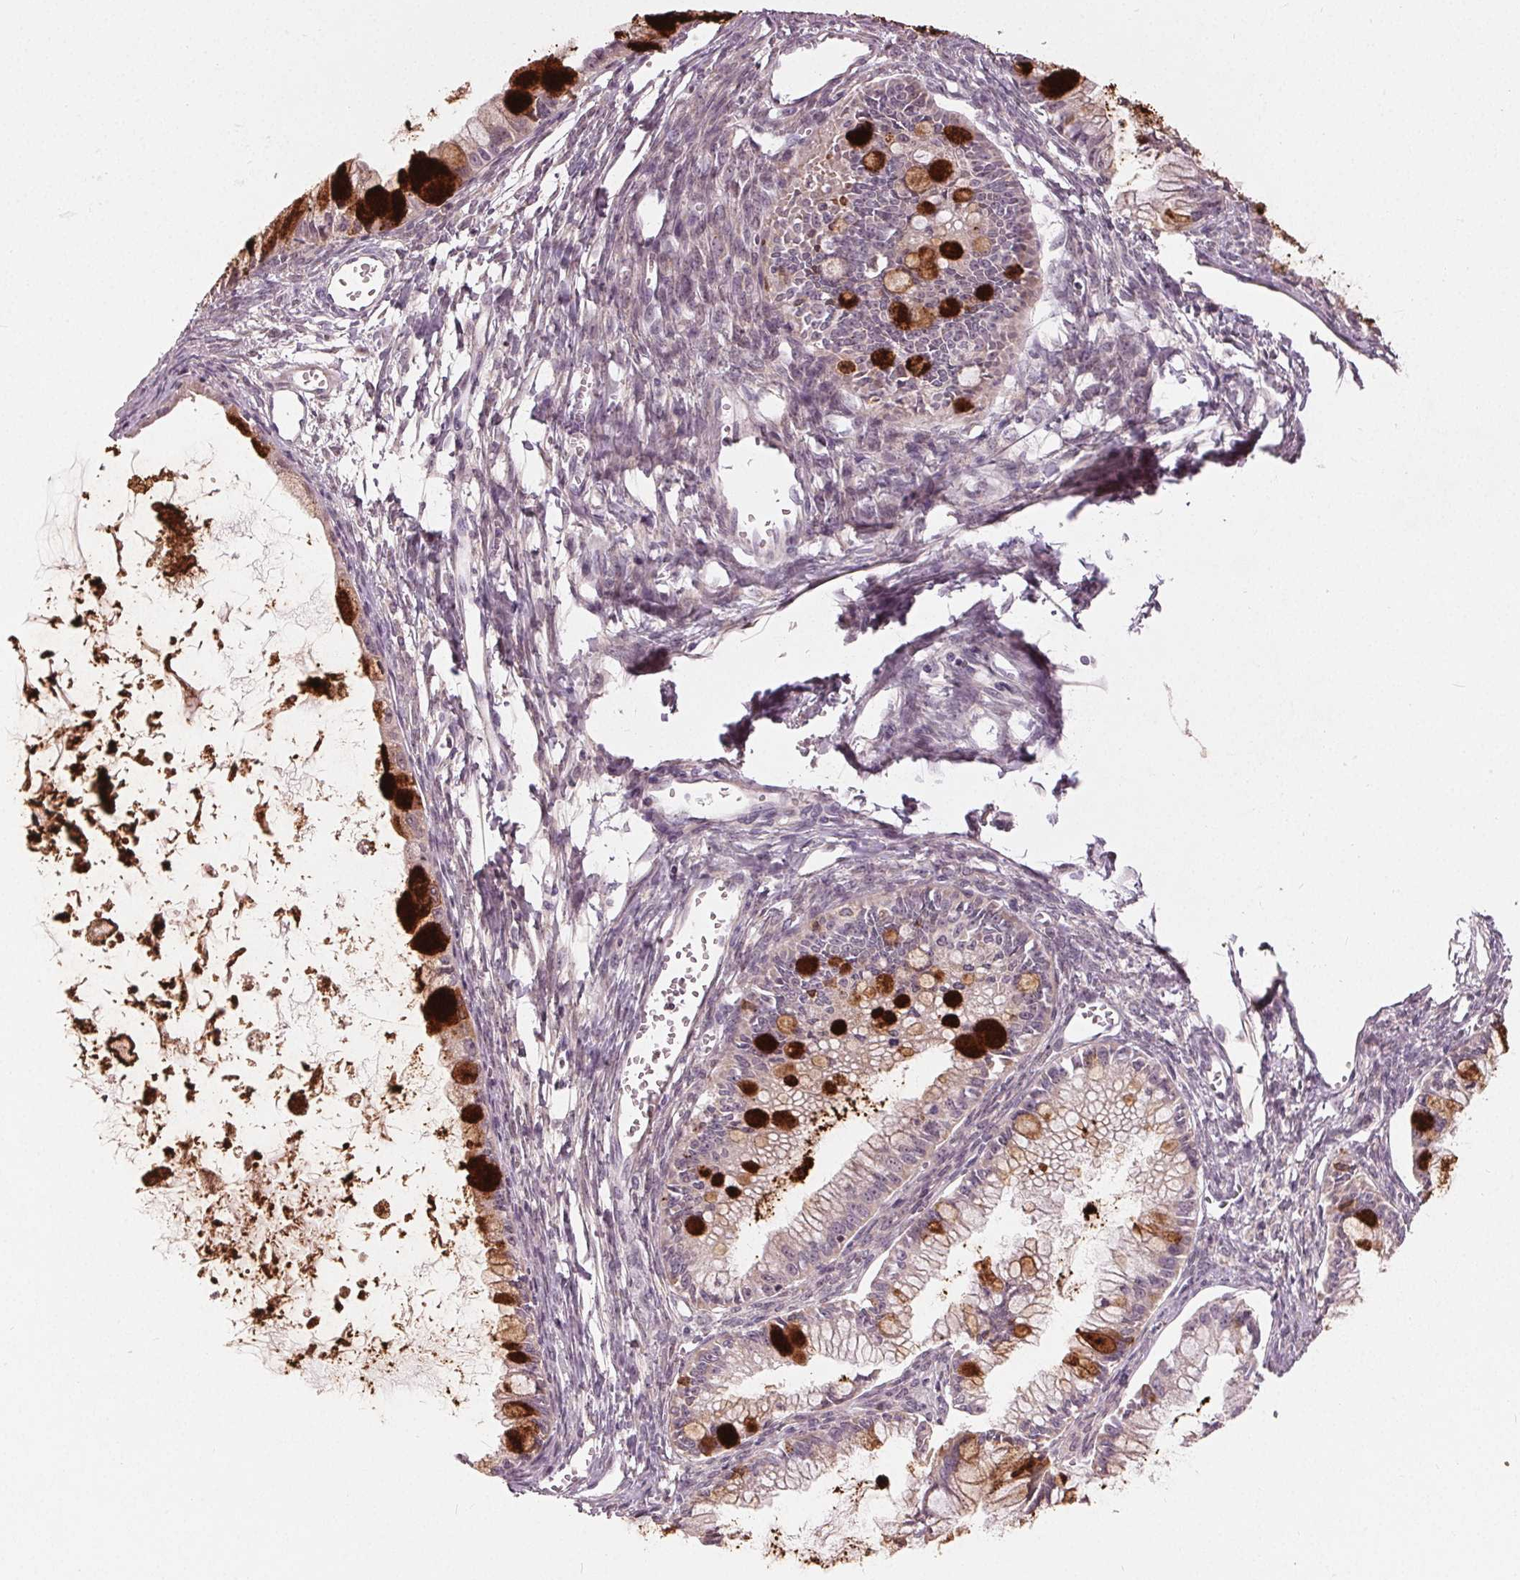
{"staining": {"intensity": "strong", "quantity": "25%-75%", "location": "cytoplasmic/membranous"}, "tissue": "ovarian cancer", "cell_type": "Tumor cells", "image_type": "cancer", "snomed": [{"axis": "morphology", "description": "Cystadenocarcinoma, mucinous, NOS"}, {"axis": "topography", "description": "Ovary"}], "caption": "Mucinous cystadenocarcinoma (ovarian) stained with a brown dye exhibits strong cytoplasmic/membranous positive staining in about 25%-75% of tumor cells.", "gene": "ZNF605", "patient": {"sex": "female", "age": 34}}